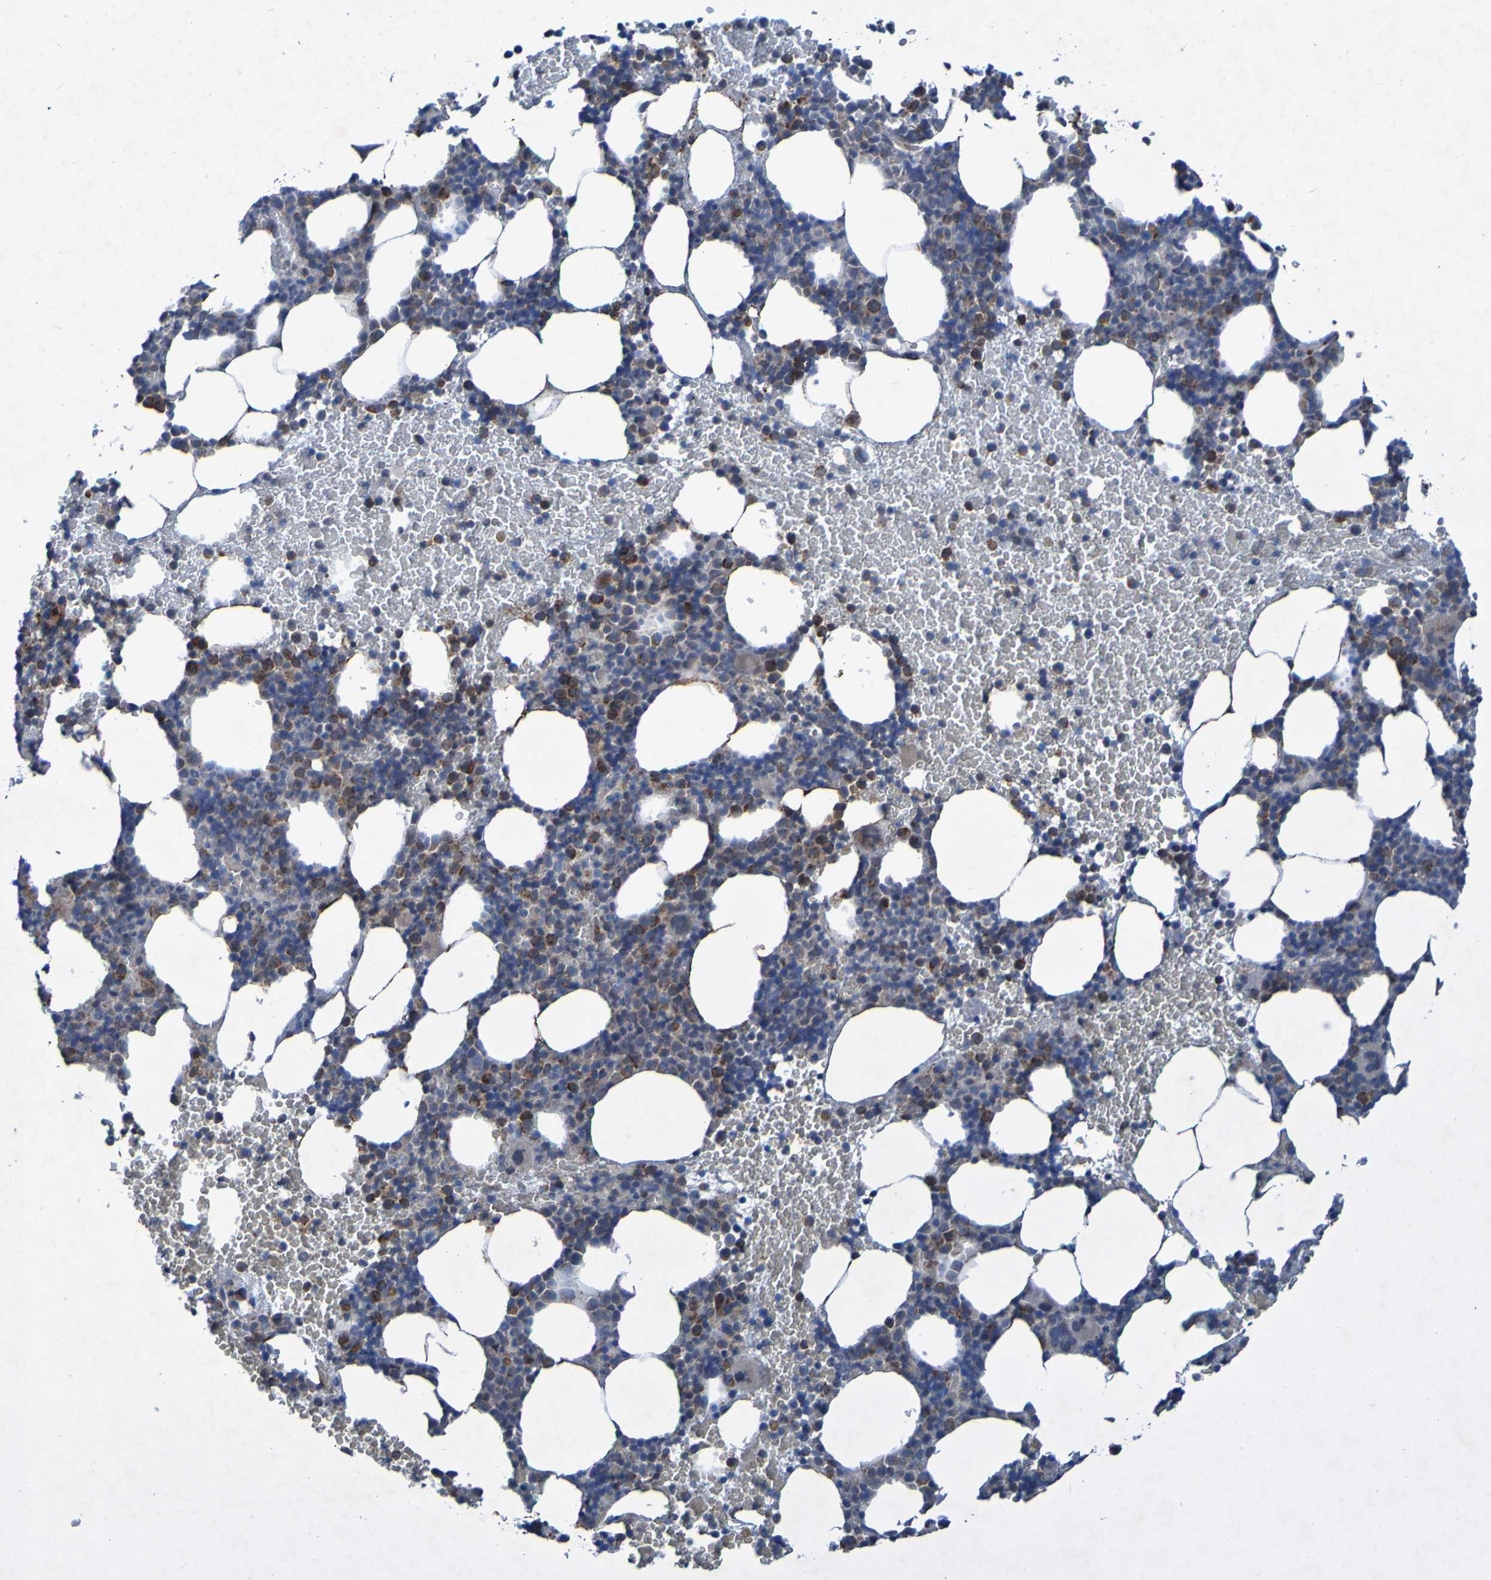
{"staining": {"intensity": "moderate", "quantity": "<25%", "location": "cytoplasmic/membranous"}, "tissue": "bone marrow", "cell_type": "Hematopoietic cells", "image_type": "normal", "snomed": [{"axis": "morphology", "description": "Normal tissue, NOS"}, {"axis": "morphology", "description": "Inflammation, NOS"}, {"axis": "topography", "description": "Bone marrow"}], "caption": "Approximately <25% of hematopoietic cells in benign human bone marrow display moderate cytoplasmic/membranous protein positivity as visualized by brown immunohistochemical staining.", "gene": "CCDC51", "patient": {"sex": "female", "age": 70}}